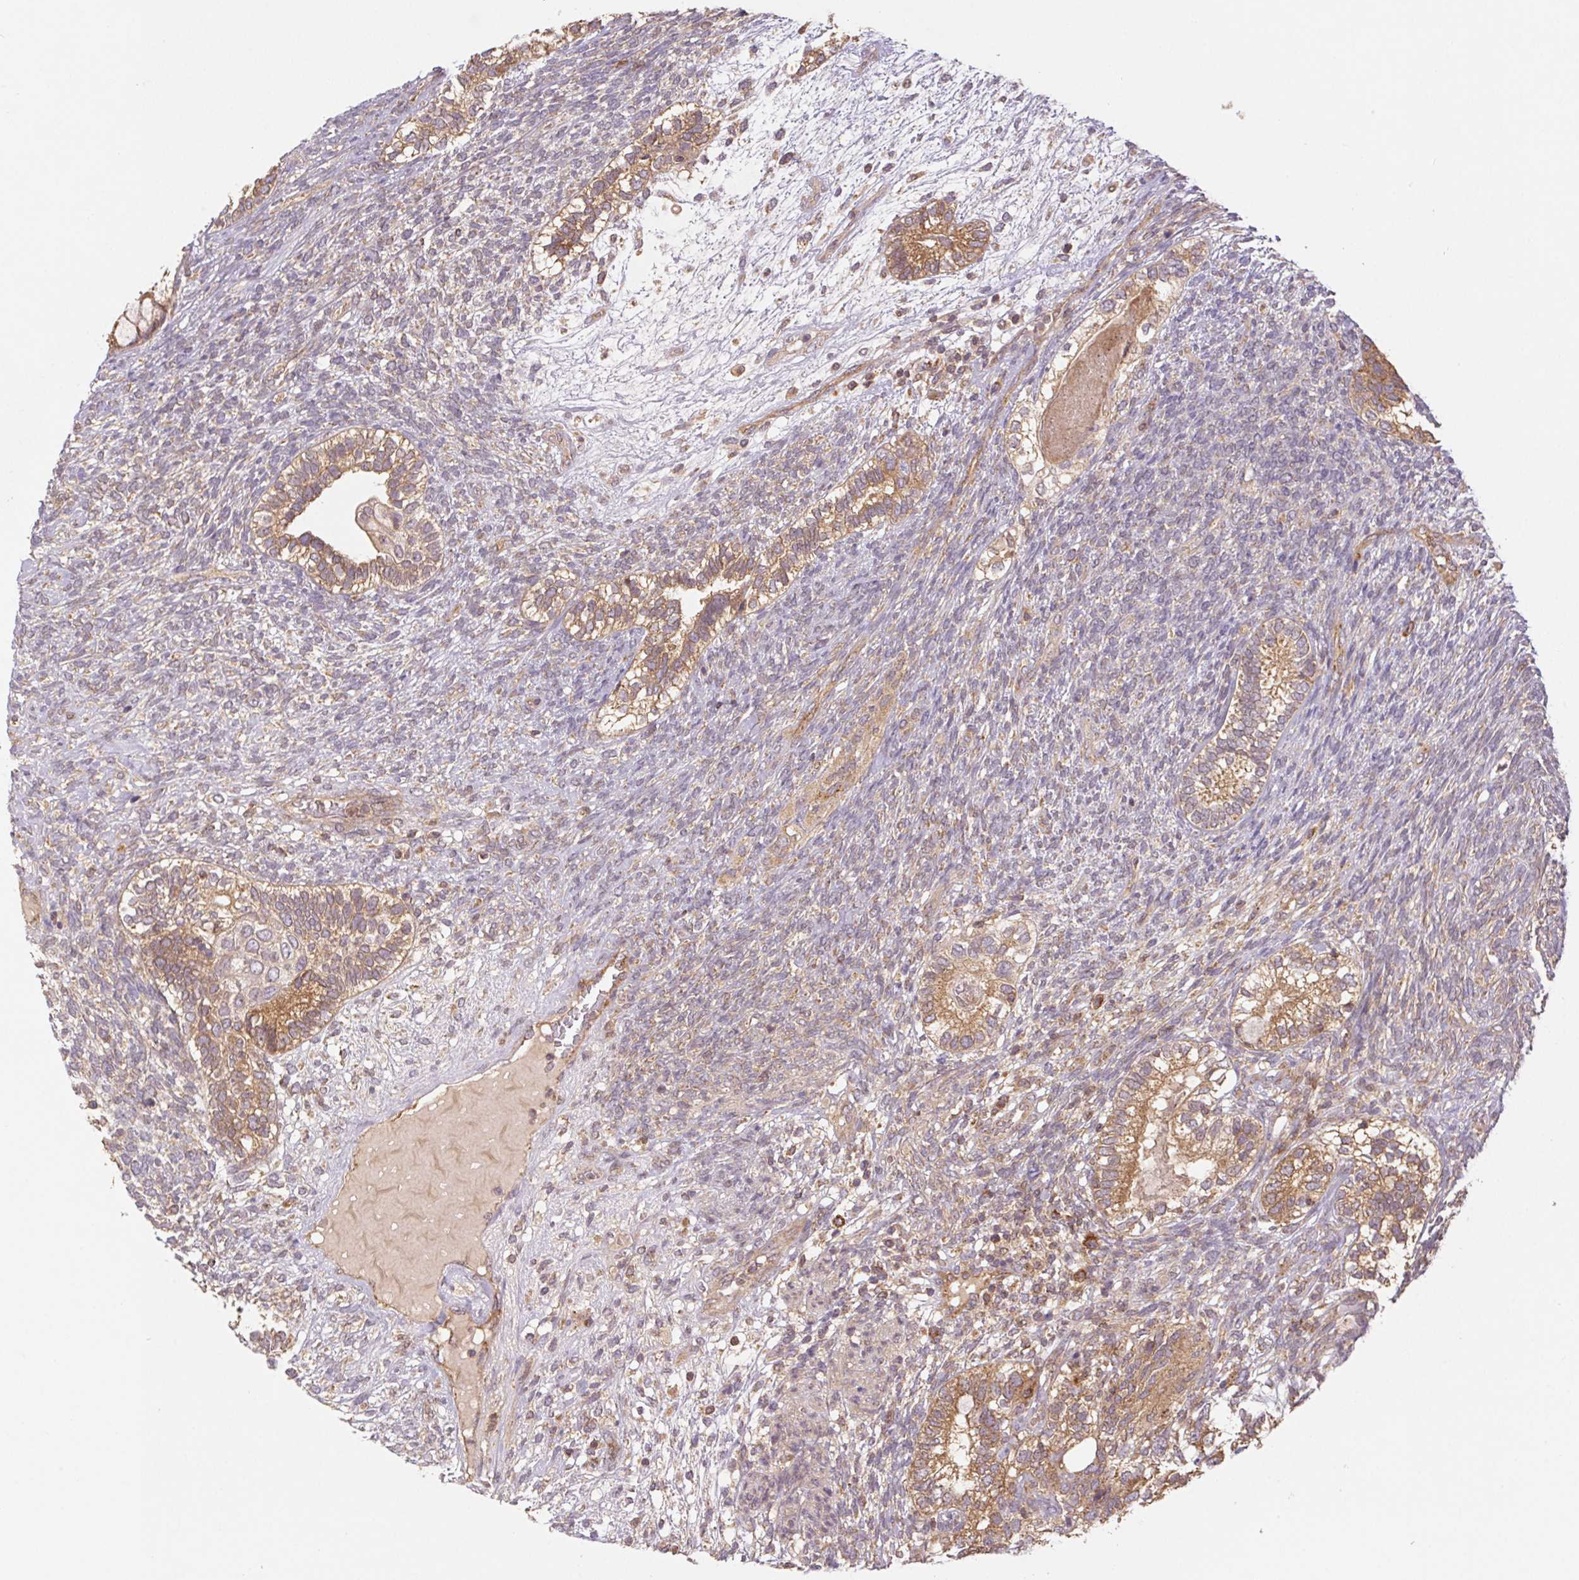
{"staining": {"intensity": "moderate", "quantity": ">75%", "location": "cytoplasmic/membranous"}, "tissue": "testis cancer", "cell_type": "Tumor cells", "image_type": "cancer", "snomed": [{"axis": "morphology", "description": "Seminoma, NOS"}, {"axis": "morphology", "description": "Carcinoma, Embryonal, NOS"}, {"axis": "topography", "description": "Testis"}], "caption": "Brown immunohistochemical staining in human testis cancer shows moderate cytoplasmic/membranous expression in approximately >75% of tumor cells.", "gene": "MTHFD1", "patient": {"sex": "male", "age": 41}}